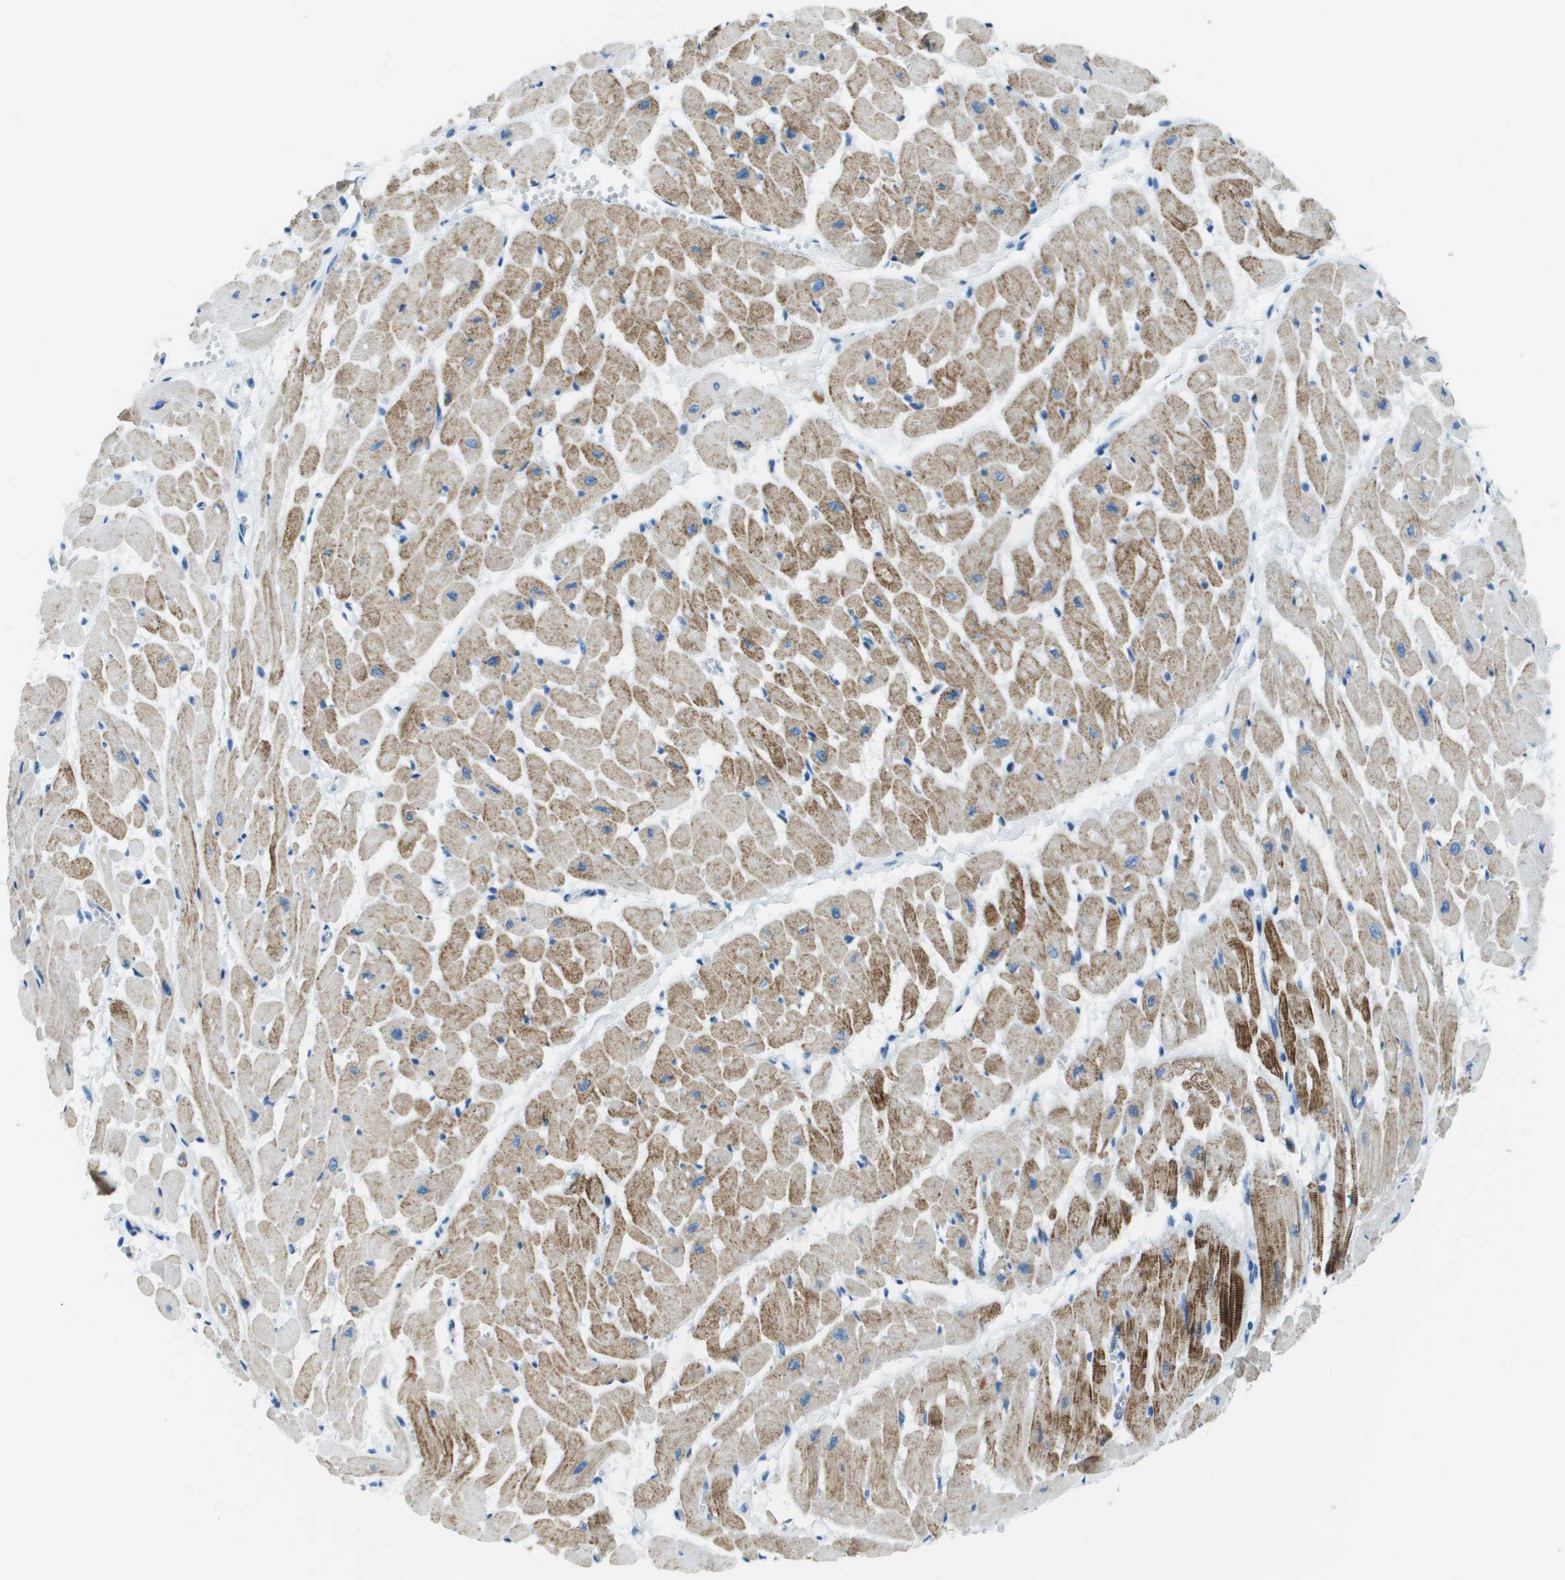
{"staining": {"intensity": "strong", "quantity": "25%-75%", "location": "cytoplasmic/membranous"}, "tissue": "heart muscle", "cell_type": "Cardiomyocytes", "image_type": "normal", "snomed": [{"axis": "morphology", "description": "Normal tissue, NOS"}, {"axis": "topography", "description": "Heart"}], "caption": "IHC photomicrograph of benign heart muscle stained for a protein (brown), which shows high levels of strong cytoplasmic/membranous positivity in approximately 25%-75% of cardiomyocytes.", "gene": "SLC16A10", "patient": {"sex": "male", "age": 45}}